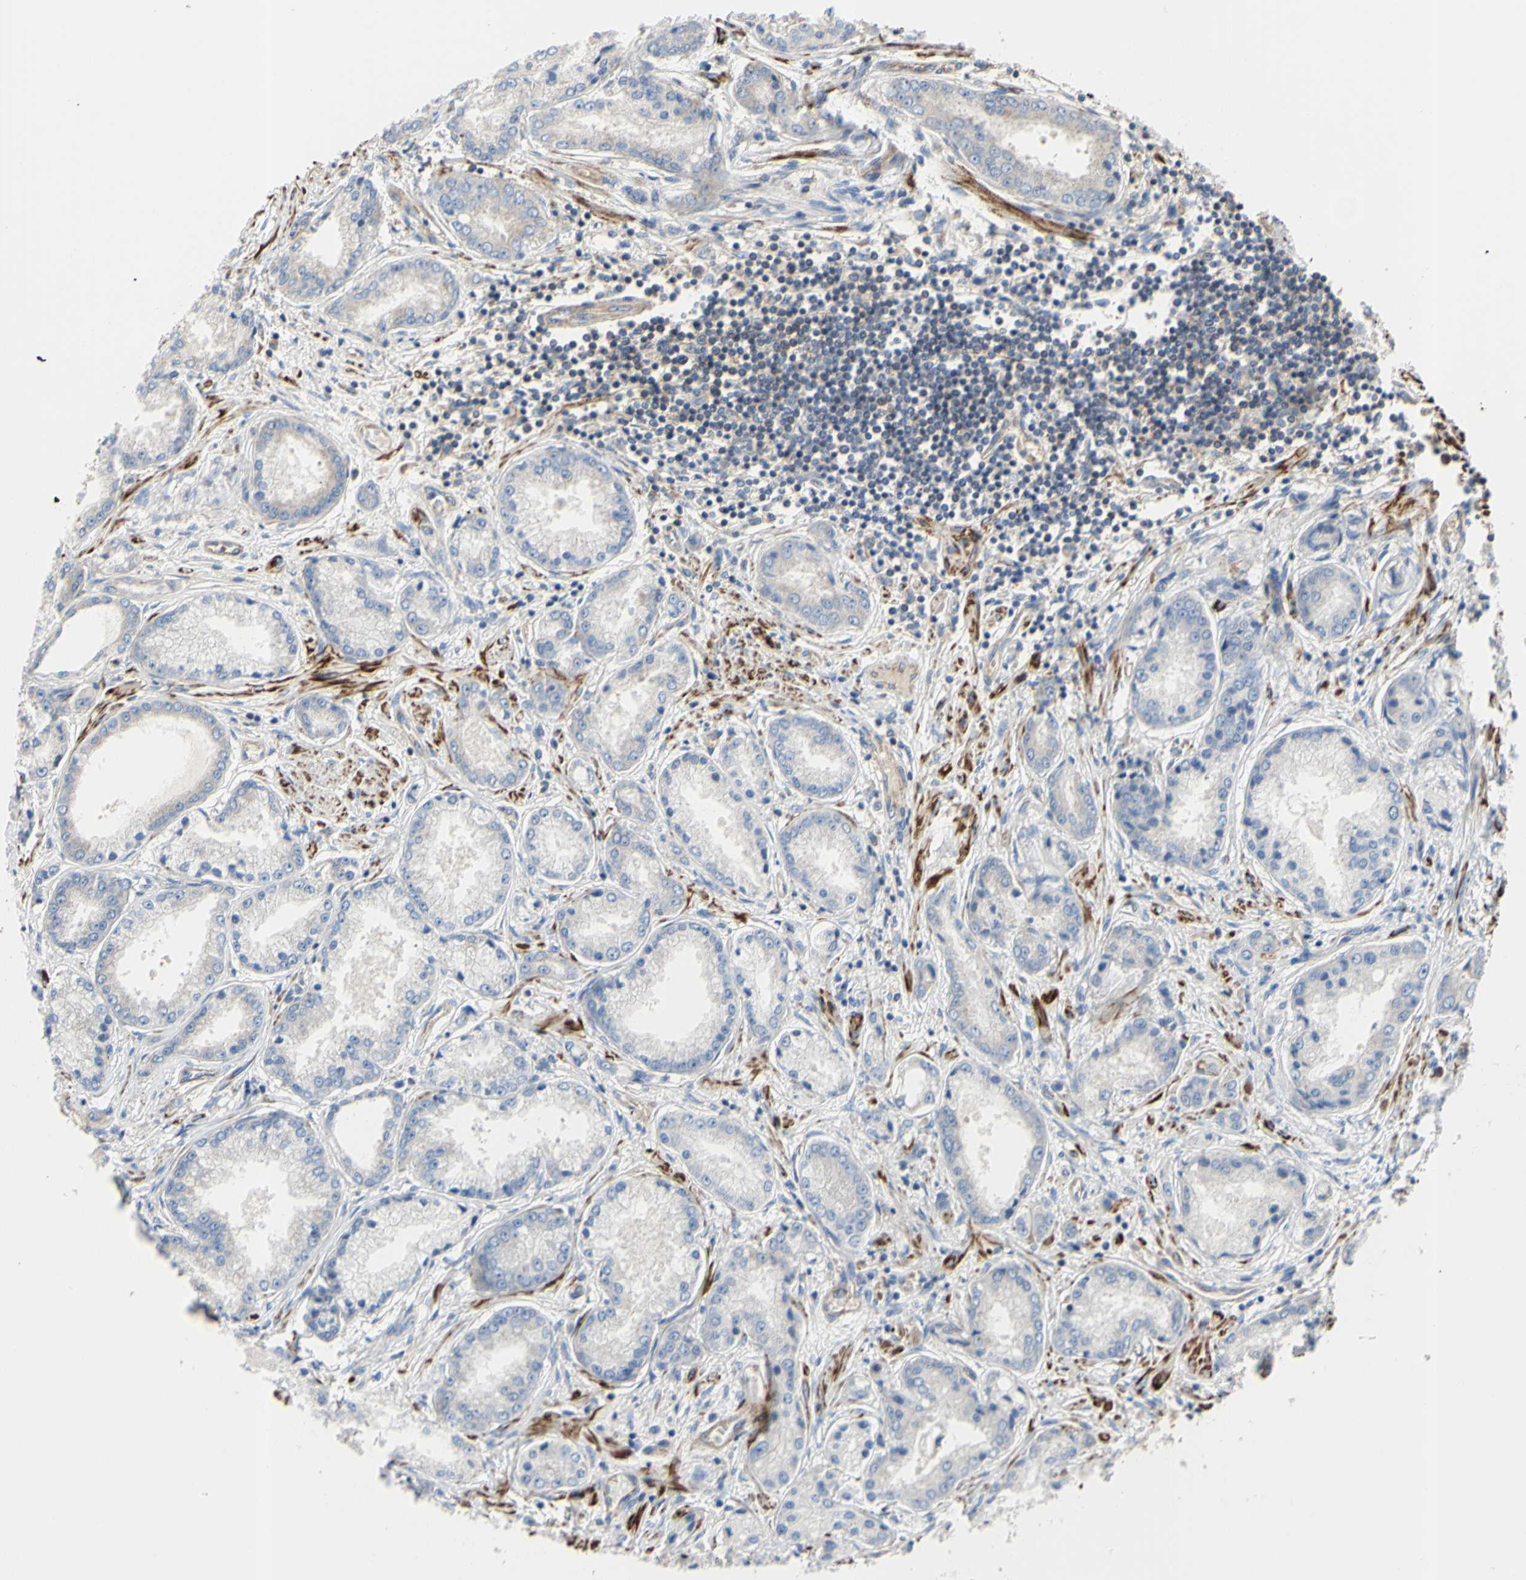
{"staining": {"intensity": "negative", "quantity": "none", "location": "none"}, "tissue": "prostate cancer", "cell_type": "Tumor cells", "image_type": "cancer", "snomed": [{"axis": "morphology", "description": "Adenocarcinoma, High grade"}, {"axis": "topography", "description": "Prostate"}], "caption": "Immunohistochemistry photomicrograph of prostate cancer stained for a protein (brown), which shows no positivity in tumor cells. Nuclei are stained in blue.", "gene": "BECN1", "patient": {"sex": "male", "age": 59}}